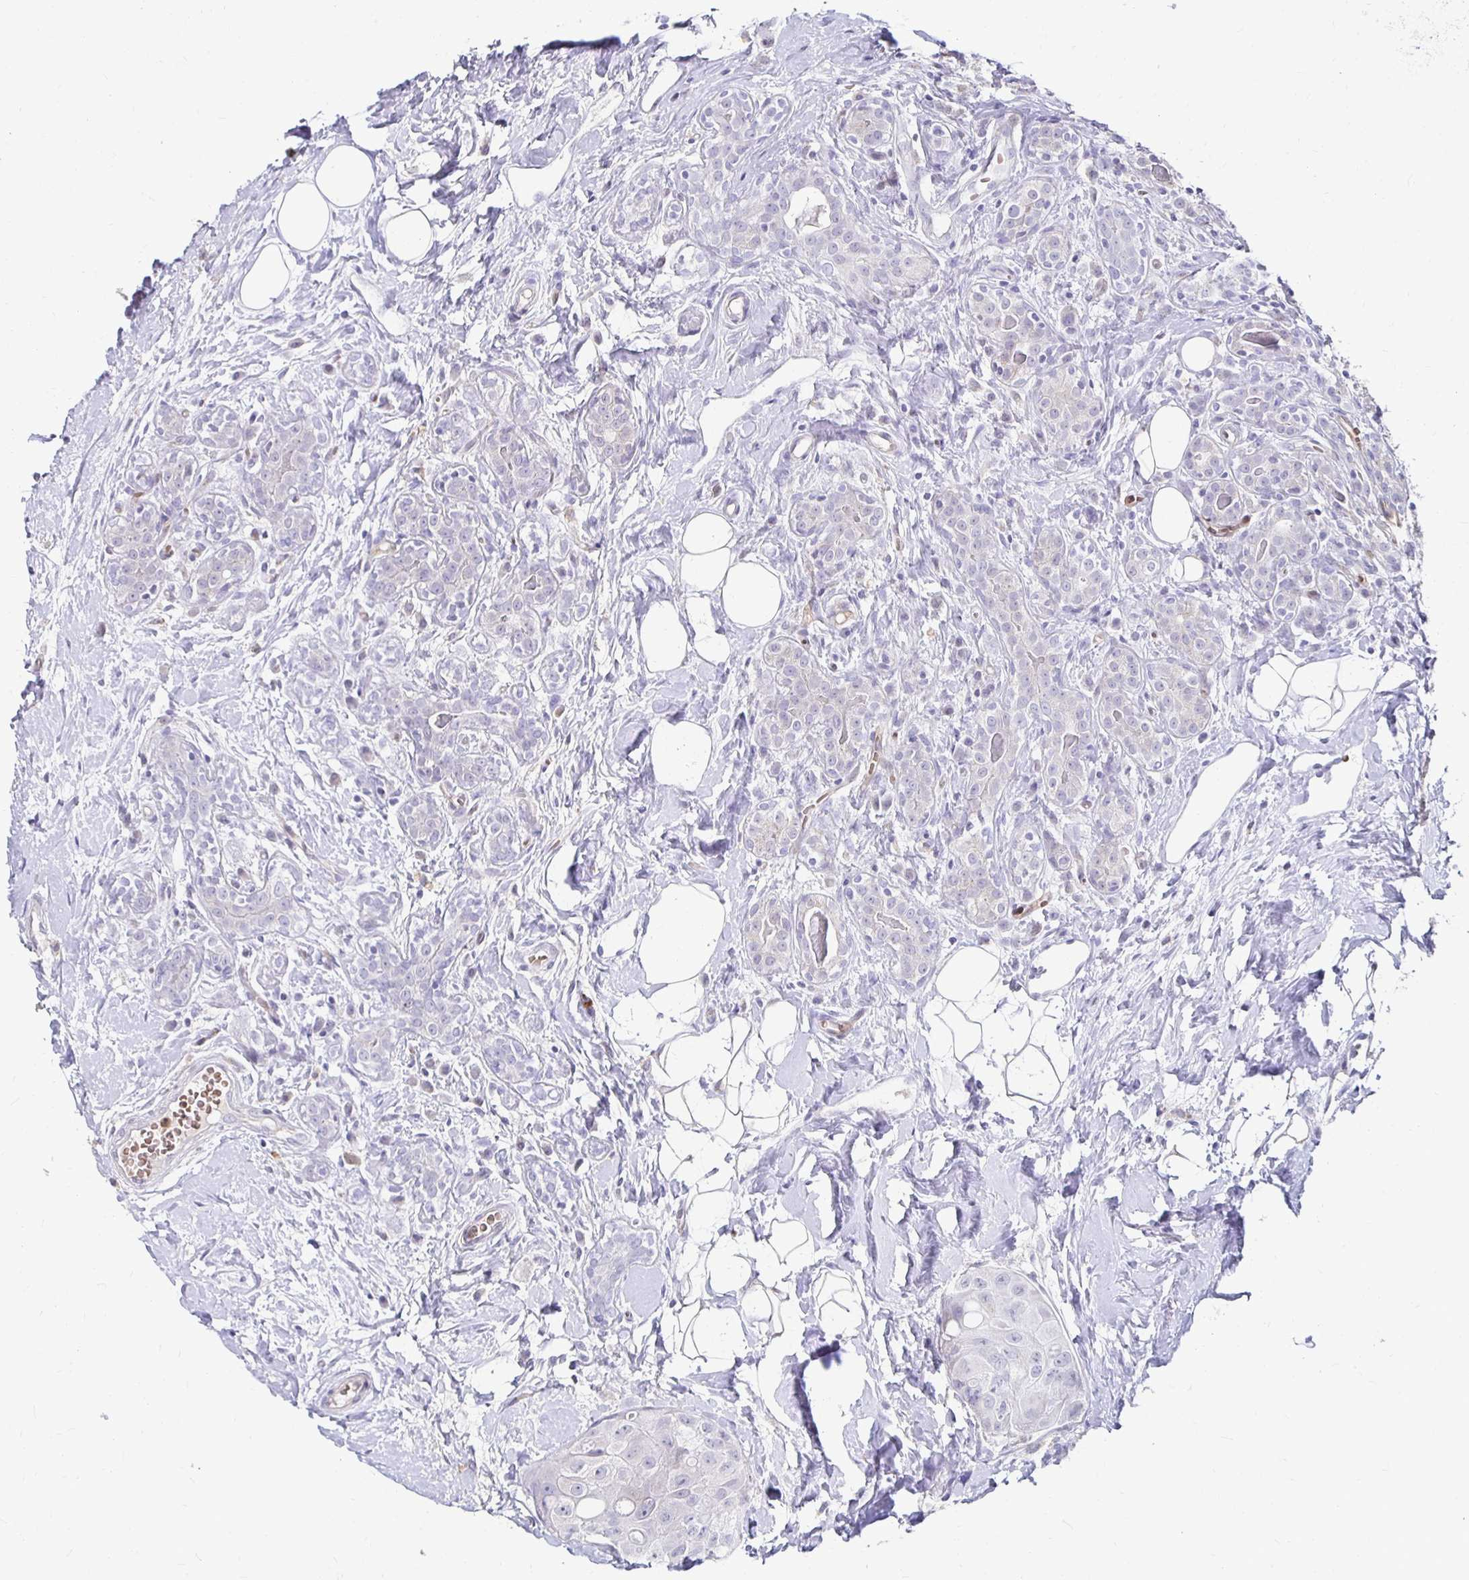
{"staining": {"intensity": "negative", "quantity": "none", "location": "none"}, "tissue": "breast cancer", "cell_type": "Tumor cells", "image_type": "cancer", "snomed": [{"axis": "morphology", "description": "Duct carcinoma"}, {"axis": "topography", "description": "Breast"}], "caption": "This histopathology image is of breast cancer (invasive ductal carcinoma) stained with IHC to label a protein in brown with the nuclei are counter-stained blue. There is no expression in tumor cells. (DAB (3,3'-diaminobenzidine) IHC visualized using brightfield microscopy, high magnification).", "gene": "GK2", "patient": {"sex": "female", "age": 43}}